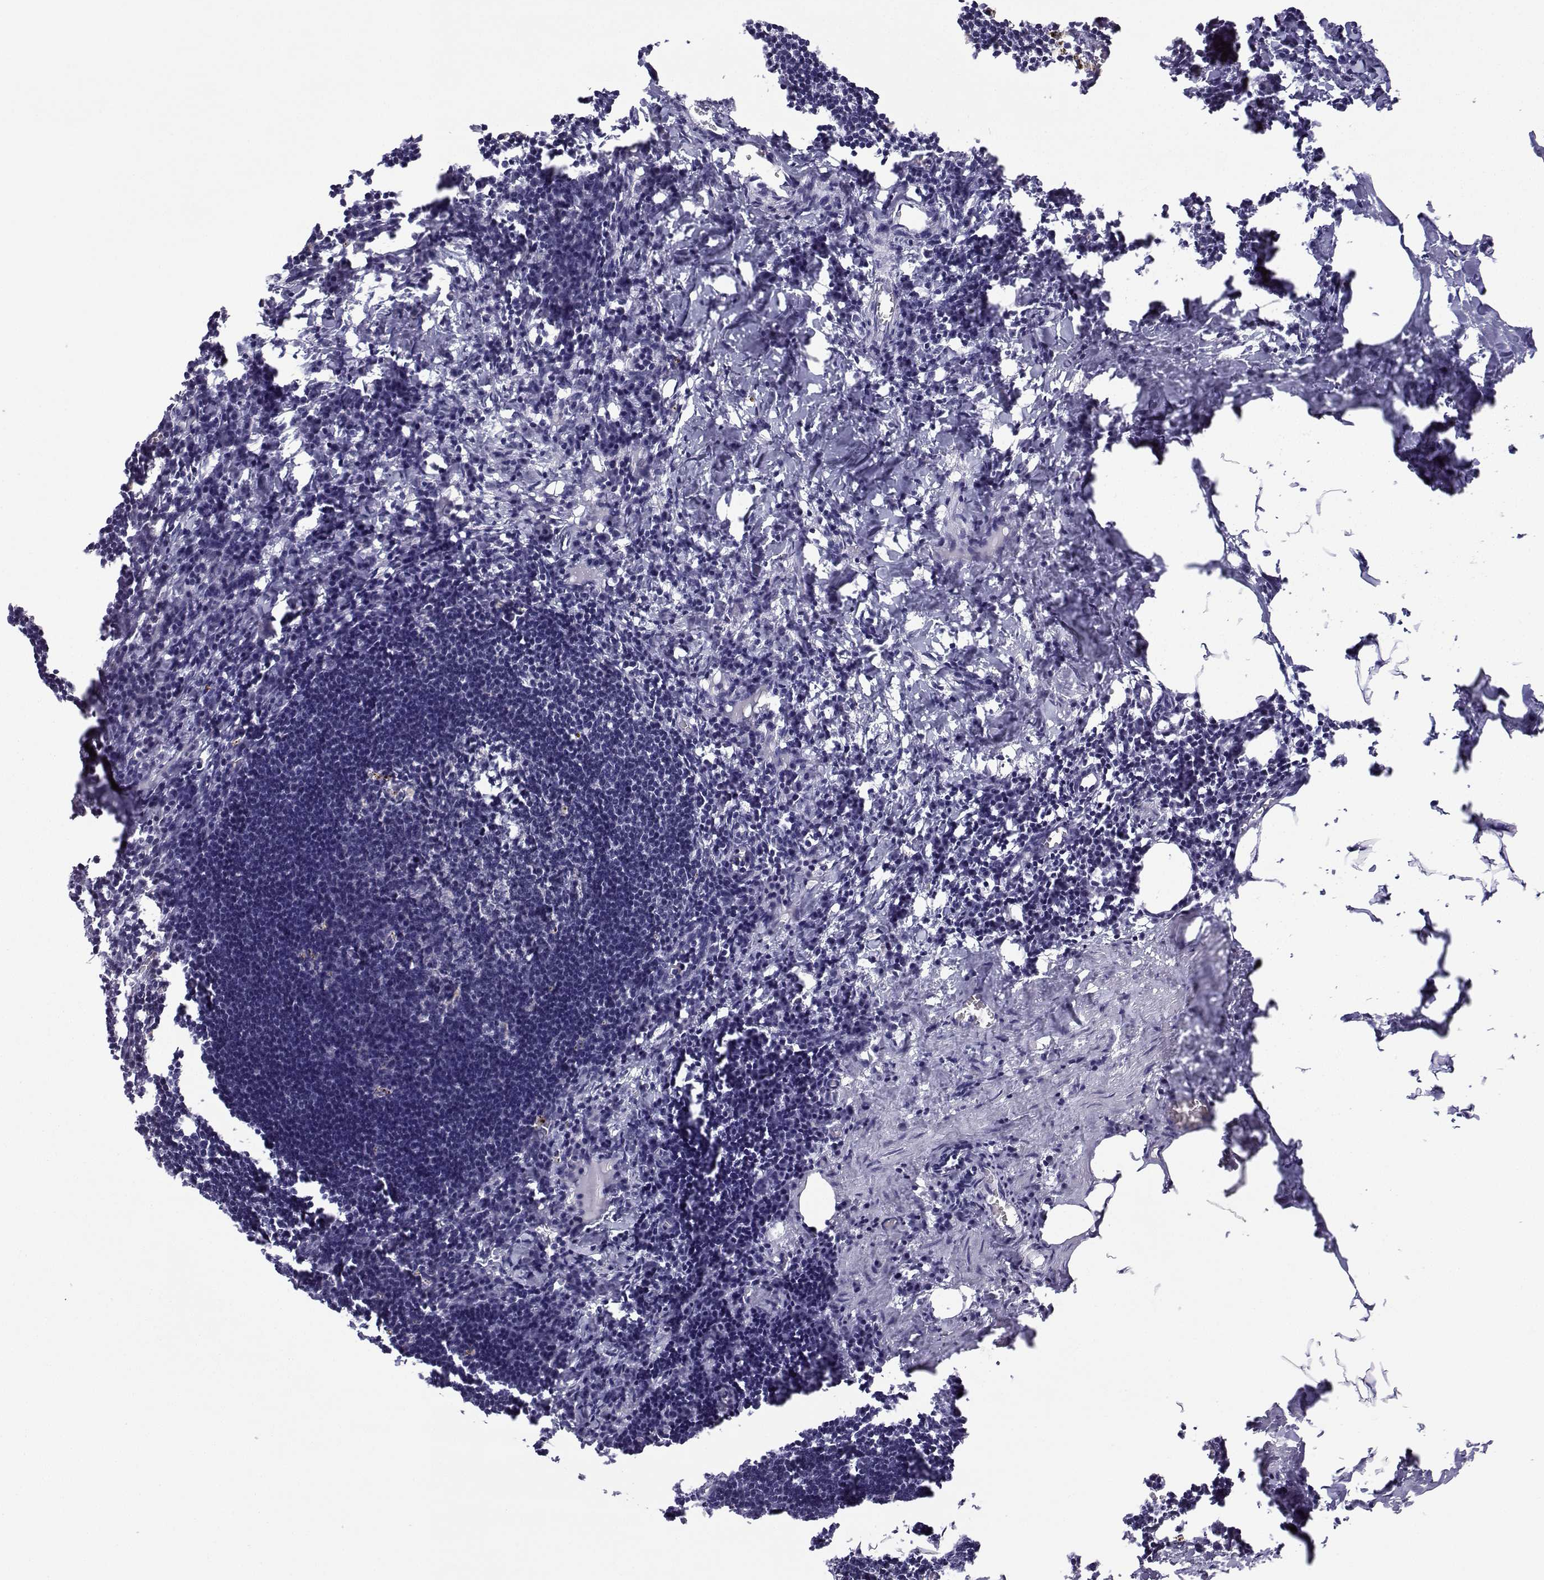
{"staining": {"intensity": "negative", "quantity": "none", "location": "none"}, "tissue": "lymph node", "cell_type": "Germinal center cells", "image_type": "normal", "snomed": [{"axis": "morphology", "description": "Normal tissue, NOS"}, {"axis": "topography", "description": "Lymph node"}], "caption": "DAB (3,3'-diaminobenzidine) immunohistochemical staining of normal human lymph node reveals no significant staining in germinal center cells. (Stains: DAB (3,3'-diaminobenzidine) IHC with hematoxylin counter stain, Microscopy: brightfield microscopy at high magnification).", "gene": "INCENP", "patient": {"sex": "male", "age": 55}}